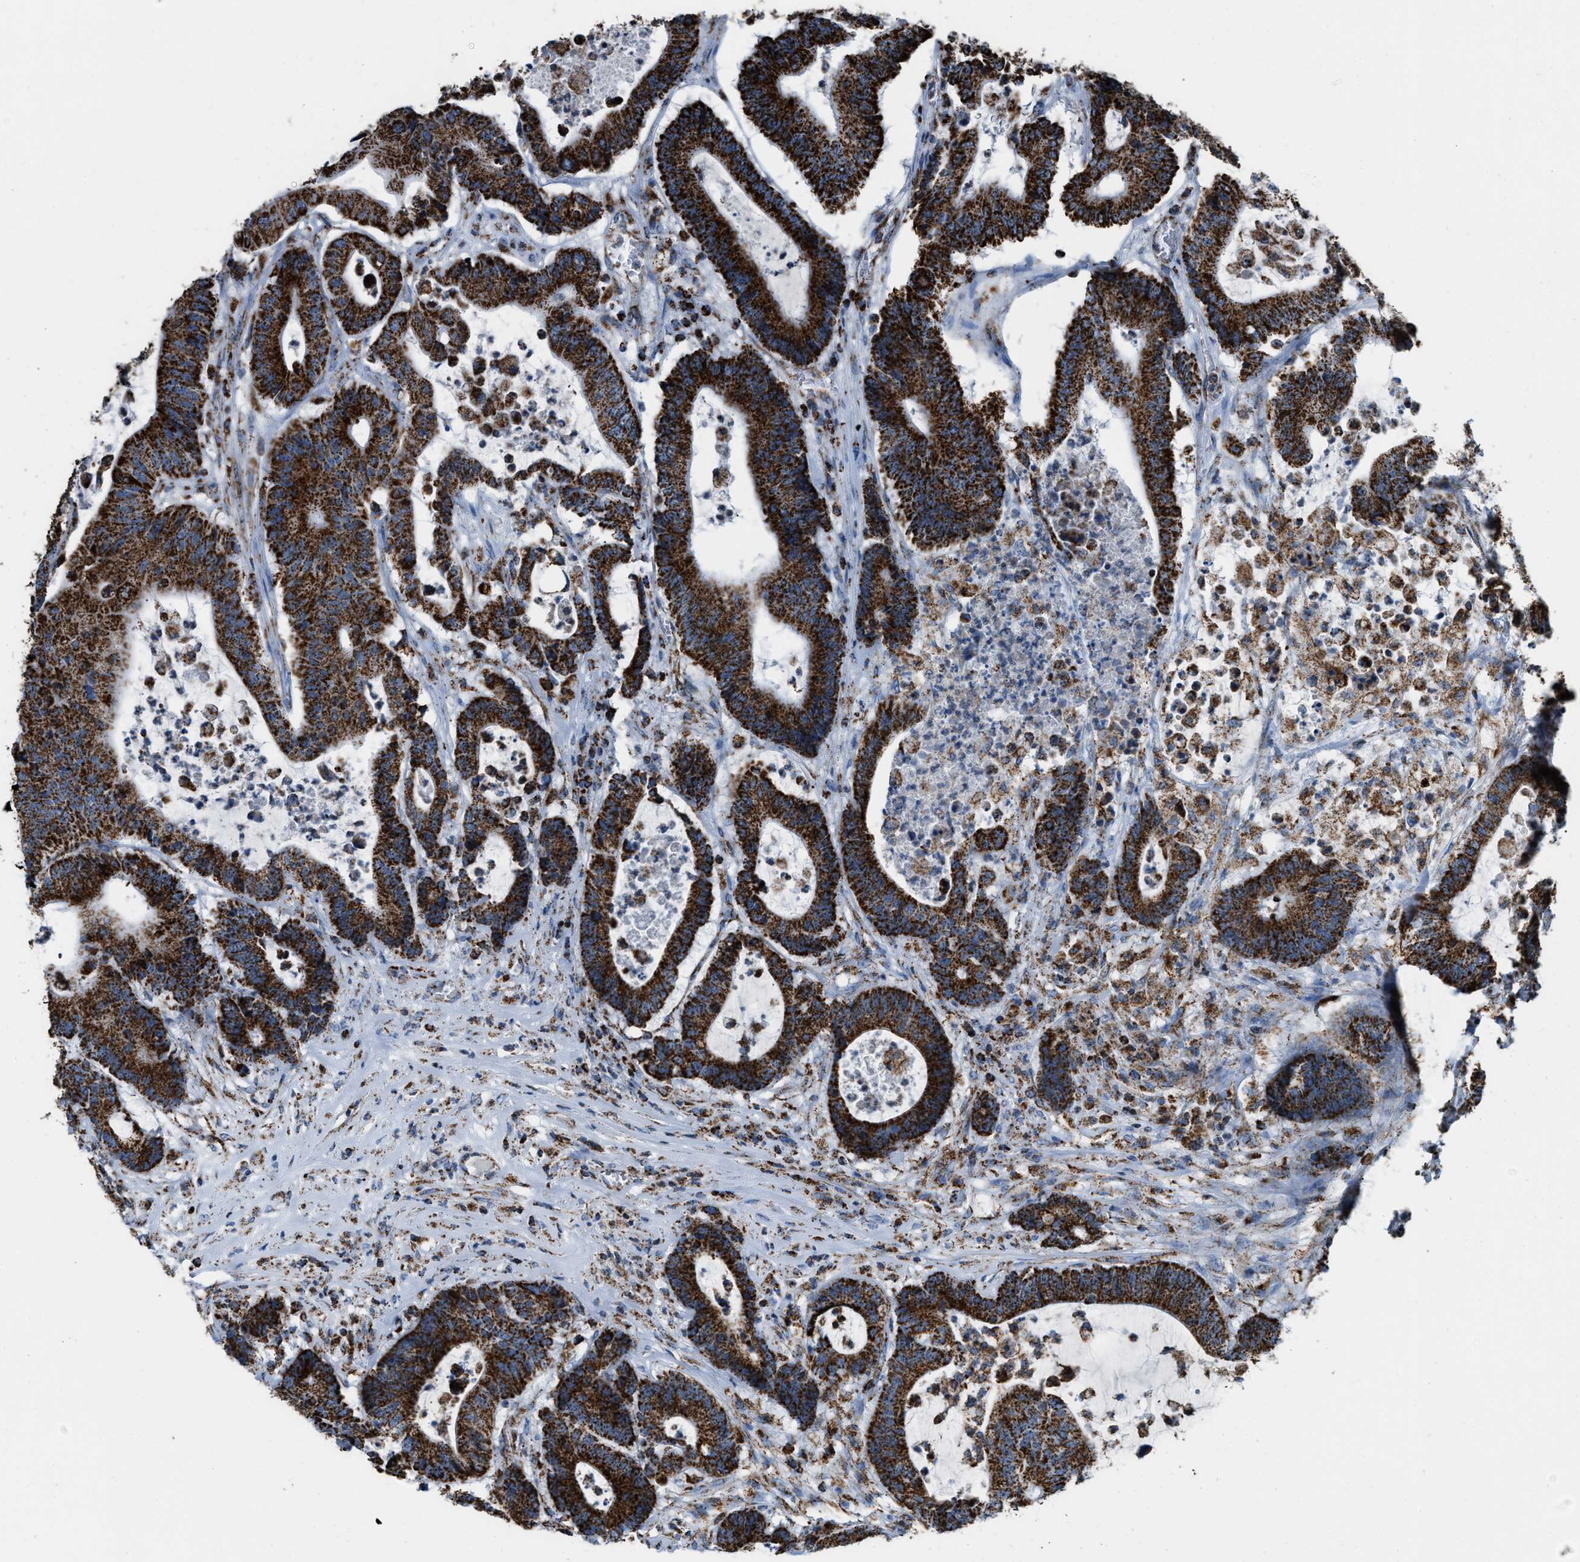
{"staining": {"intensity": "strong", "quantity": ">75%", "location": "cytoplasmic/membranous"}, "tissue": "colorectal cancer", "cell_type": "Tumor cells", "image_type": "cancer", "snomed": [{"axis": "morphology", "description": "Adenocarcinoma, NOS"}, {"axis": "topography", "description": "Colon"}], "caption": "The micrograph exhibits a brown stain indicating the presence of a protein in the cytoplasmic/membranous of tumor cells in colorectal adenocarcinoma. The staining was performed using DAB (3,3'-diaminobenzidine) to visualize the protein expression in brown, while the nuclei were stained in blue with hematoxylin (Magnification: 20x).", "gene": "ETFB", "patient": {"sex": "female", "age": 84}}